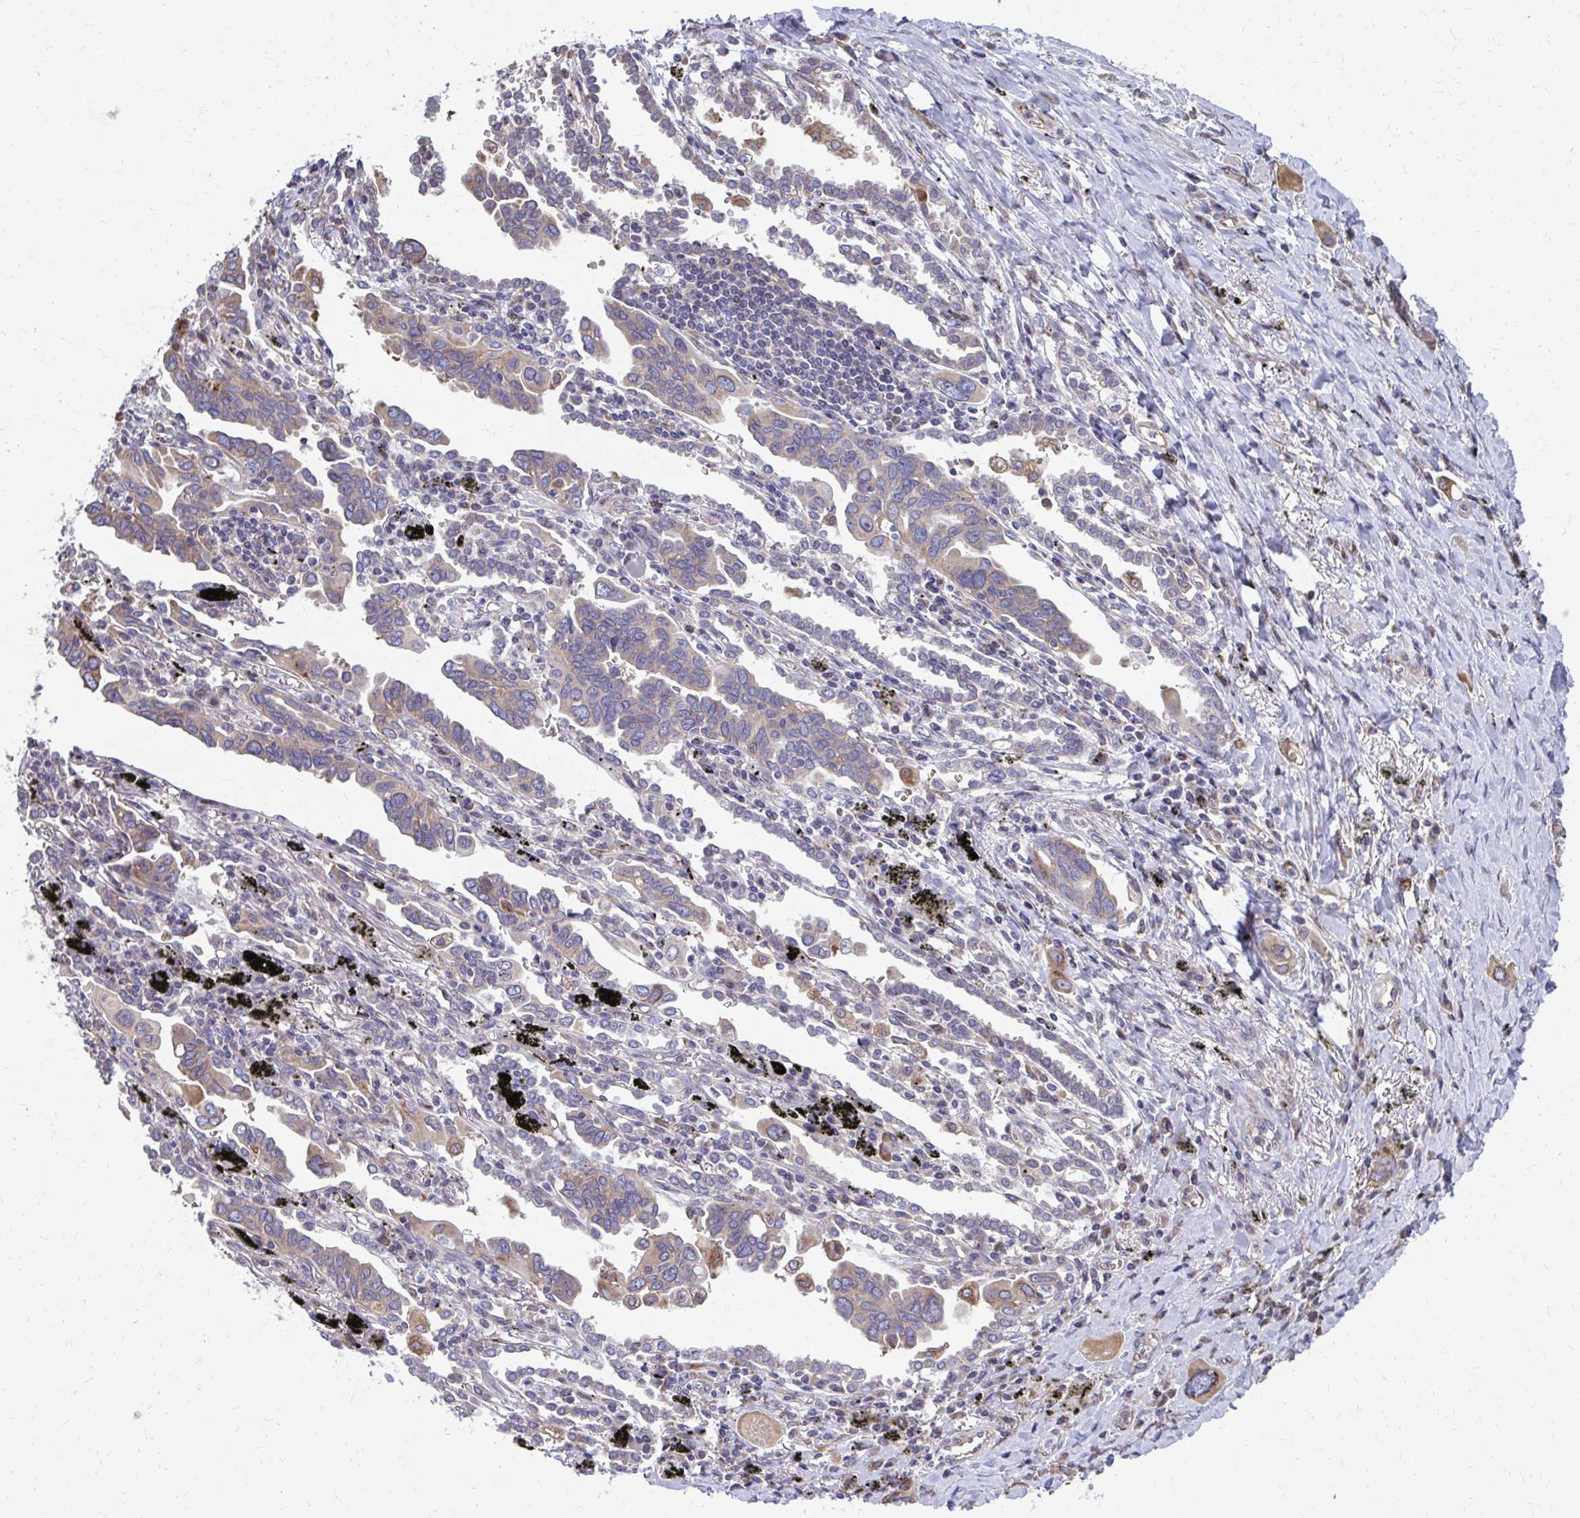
{"staining": {"intensity": "weak", "quantity": "<25%", "location": "cytoplasmic/membranous"}, "tissue": "lung cancer", "cell_type": "Tumor cells", "image_type": "cancer", "snomed": [{"axis": "morphology", "description": "Adenocarcinoma, NOS"}, {"axis": "topography", "description": "Lung"}], "caption": "Histopathology image shows no protein positivity in tumor cells of lung cancer (adenocarcinoma) tissue. (Brightfield microscopy of DAB (3,3'-diaminobenzidine) IHC at high magnification).", "gene": "ZNF778", "patient": {"sex": "male", "age": 76}}